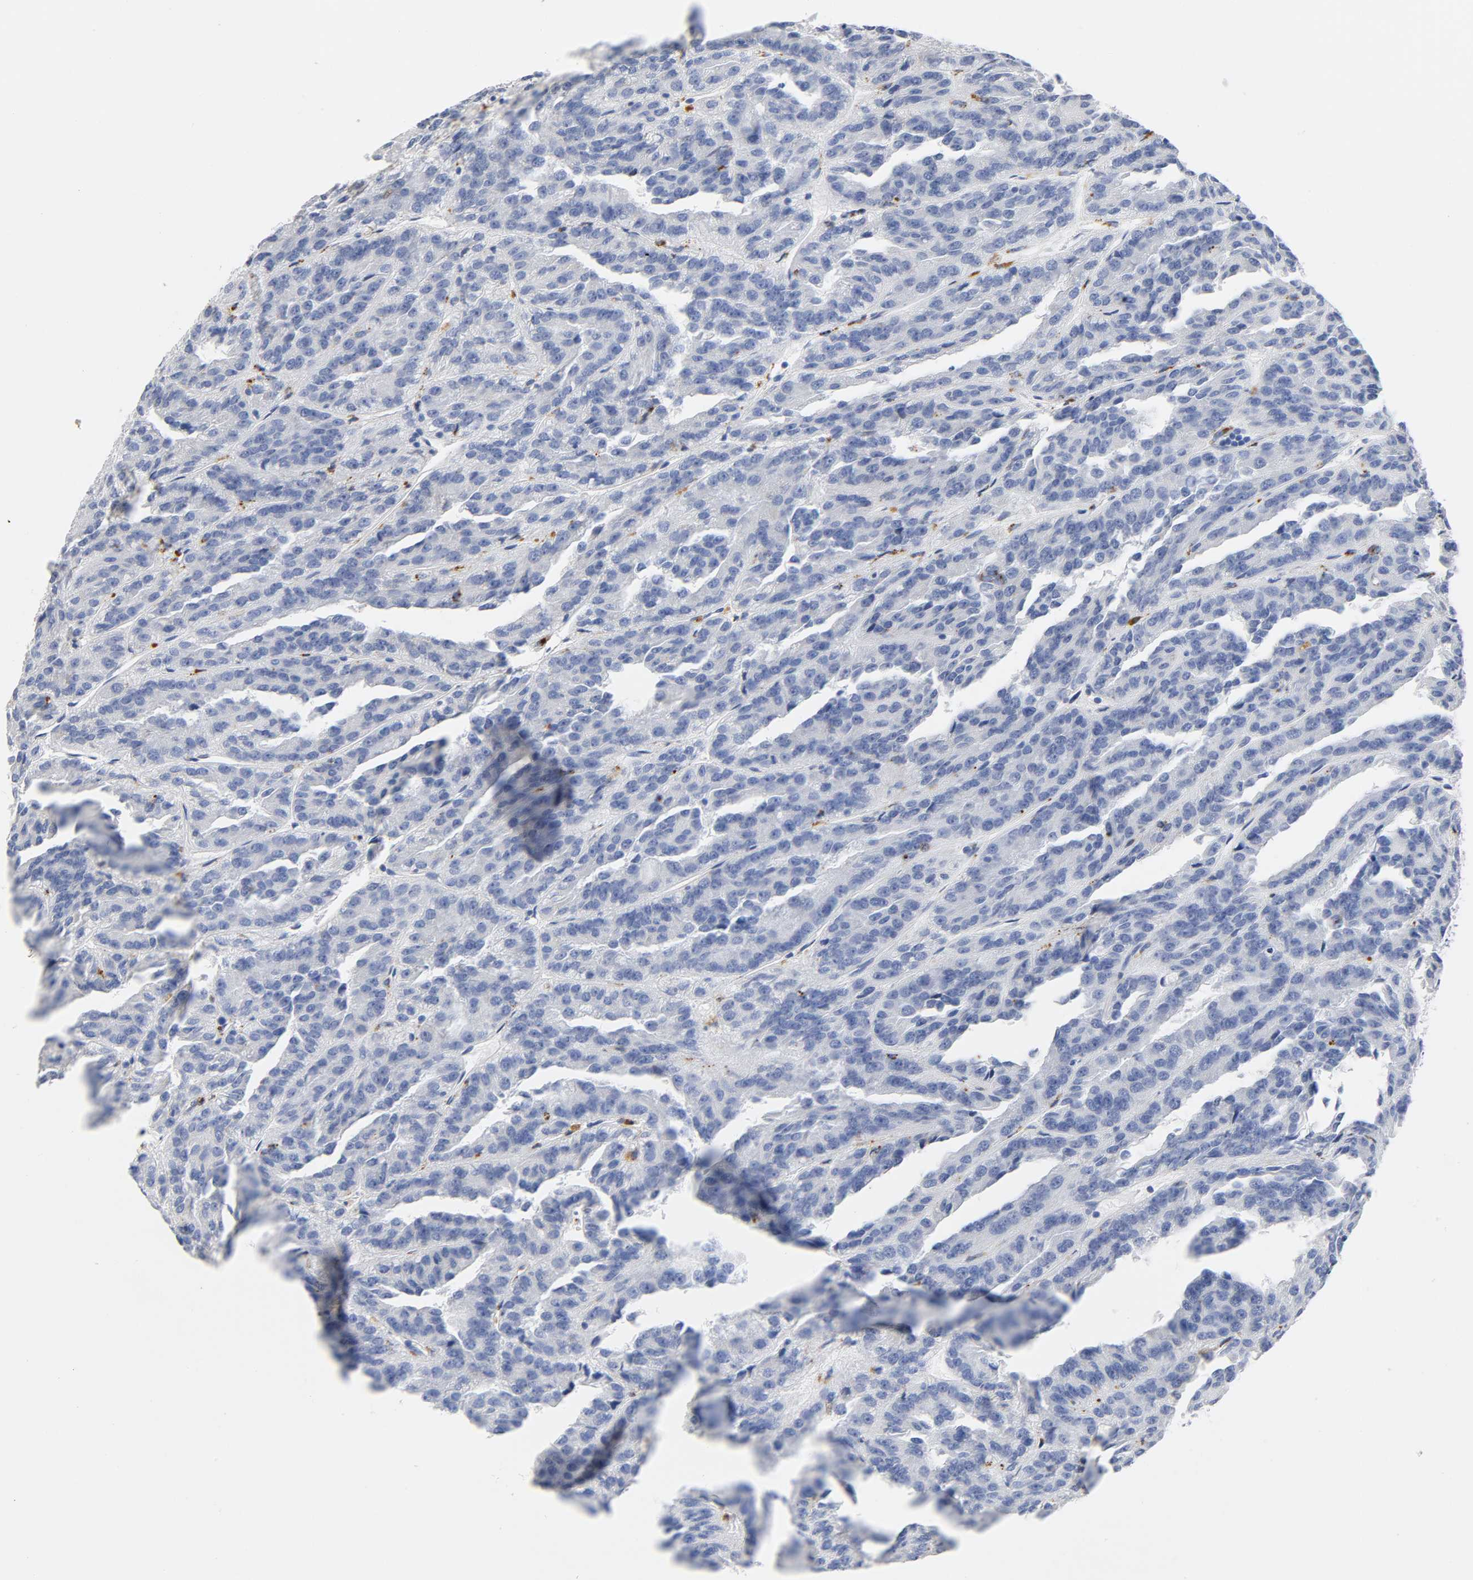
{"staining": {"intensity": "negative", "quantity": "none", "location": "none"}, "tissue": "renal cancer", "cell_type": "Tumor cells", "image_type": "cancer", "snomed": [{"axis": "morphology", "description": "Adenocarcinoma, NOS"}, {"axis": "topography", "description": "Kidney"}], "caption": "A high-resolution photomicrograph shows immunohistochemistry (IHC) staining of renal cancer (adenocarcinoma), which demonstrates no significant positivity in tumor cells.", "gene": "PLP1", "patient": {"sex": "male", "age": 46}}